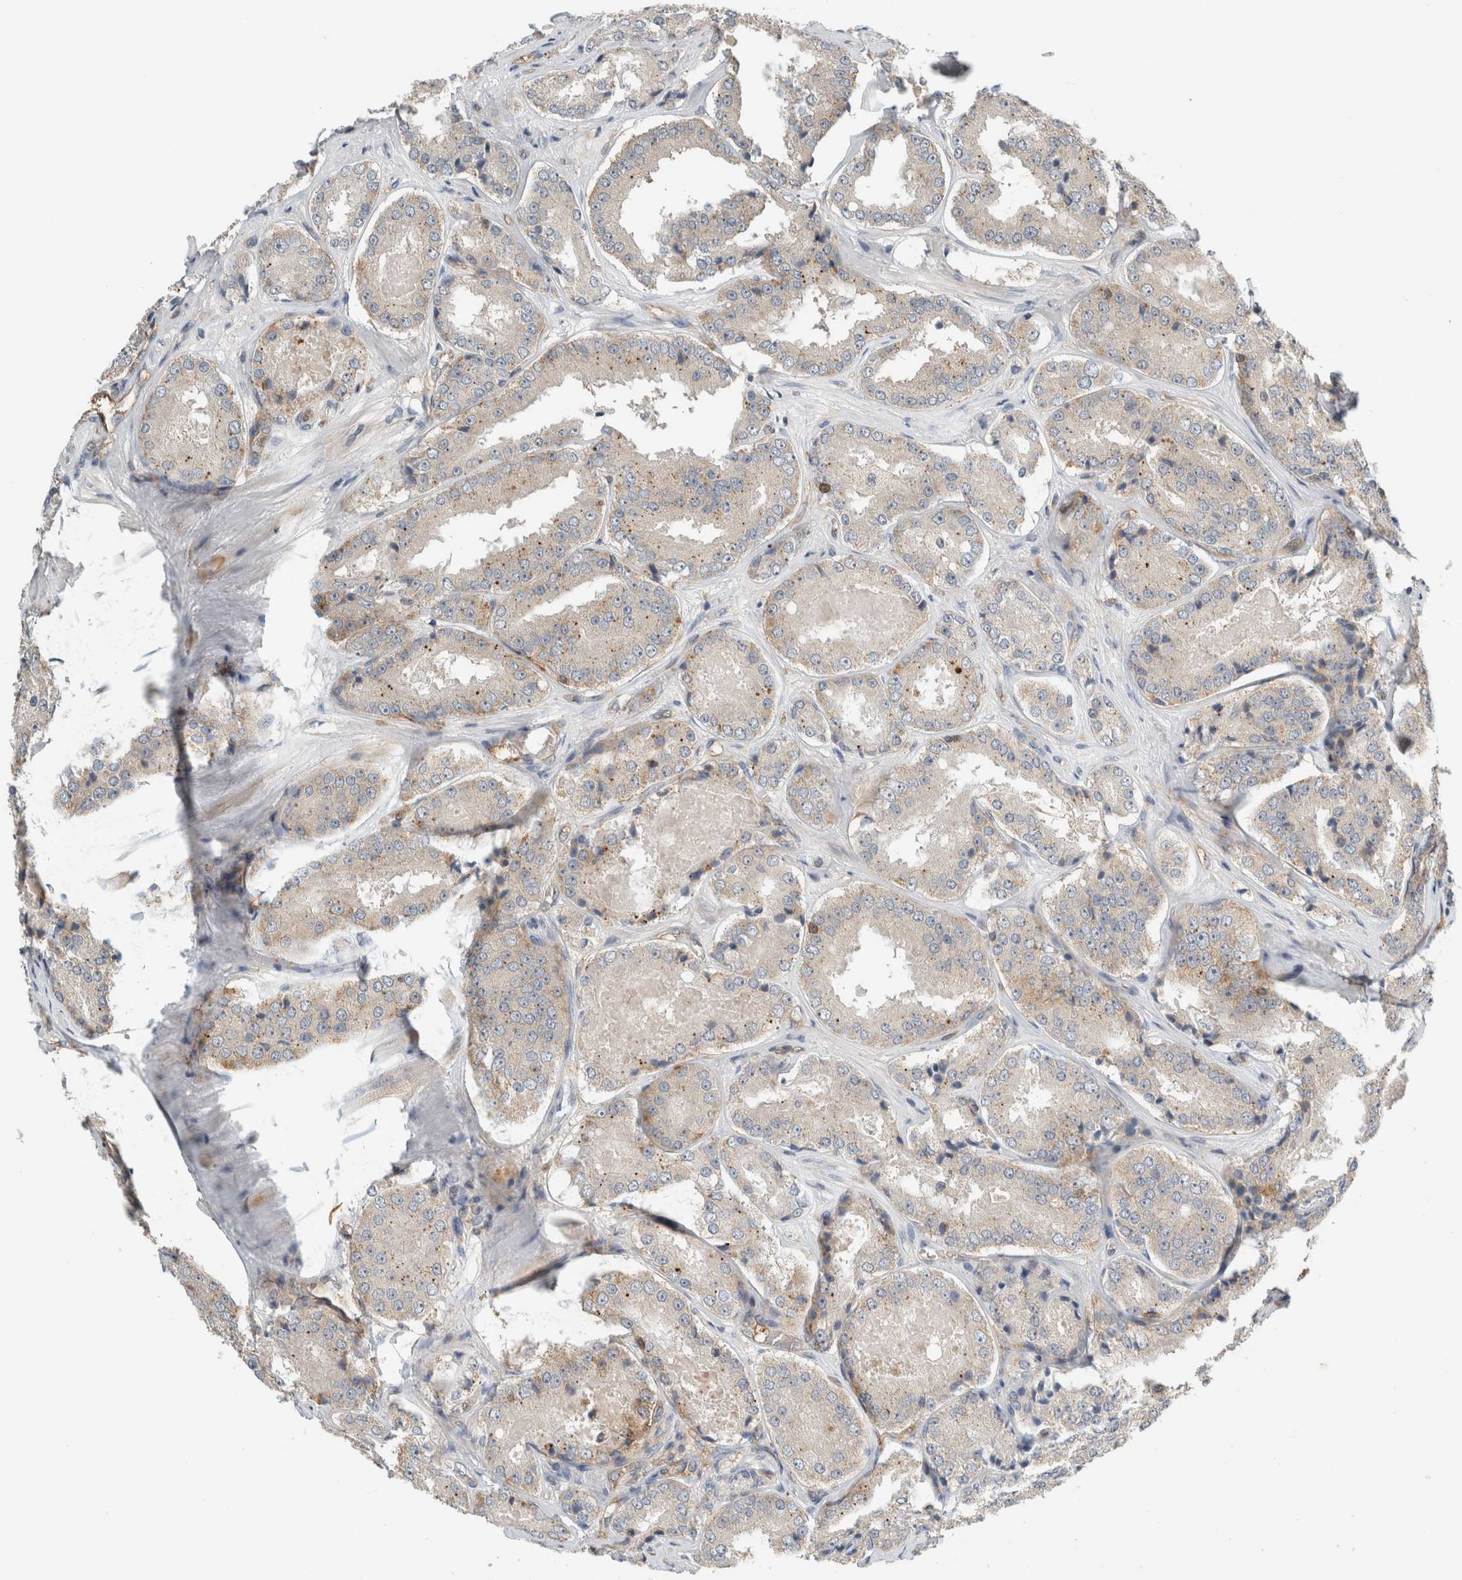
{"staining": {"intensity": "weak", "quantity": "<25%", "location": "cytoplasmic/membranous"}, "tissue": "prostate cancer", "cell_type": "Tumor cells", "image_type": "cancer", "snomed": [{"axis": "morphology", "description": "Adenocarcinoma, High grade"}, {"axis": "topography", "description": "Prostate"}], "caption": "This photomicrograph is of adenocarcinoma (high-grade) (prostate) stained with immunohistochemistry to label a protein in brown with the nuclei are counter-stained blue. There is no positivity in tumor cells.", "gene": "PFDN4", "patient": {"sex": "male", "age": 65}}